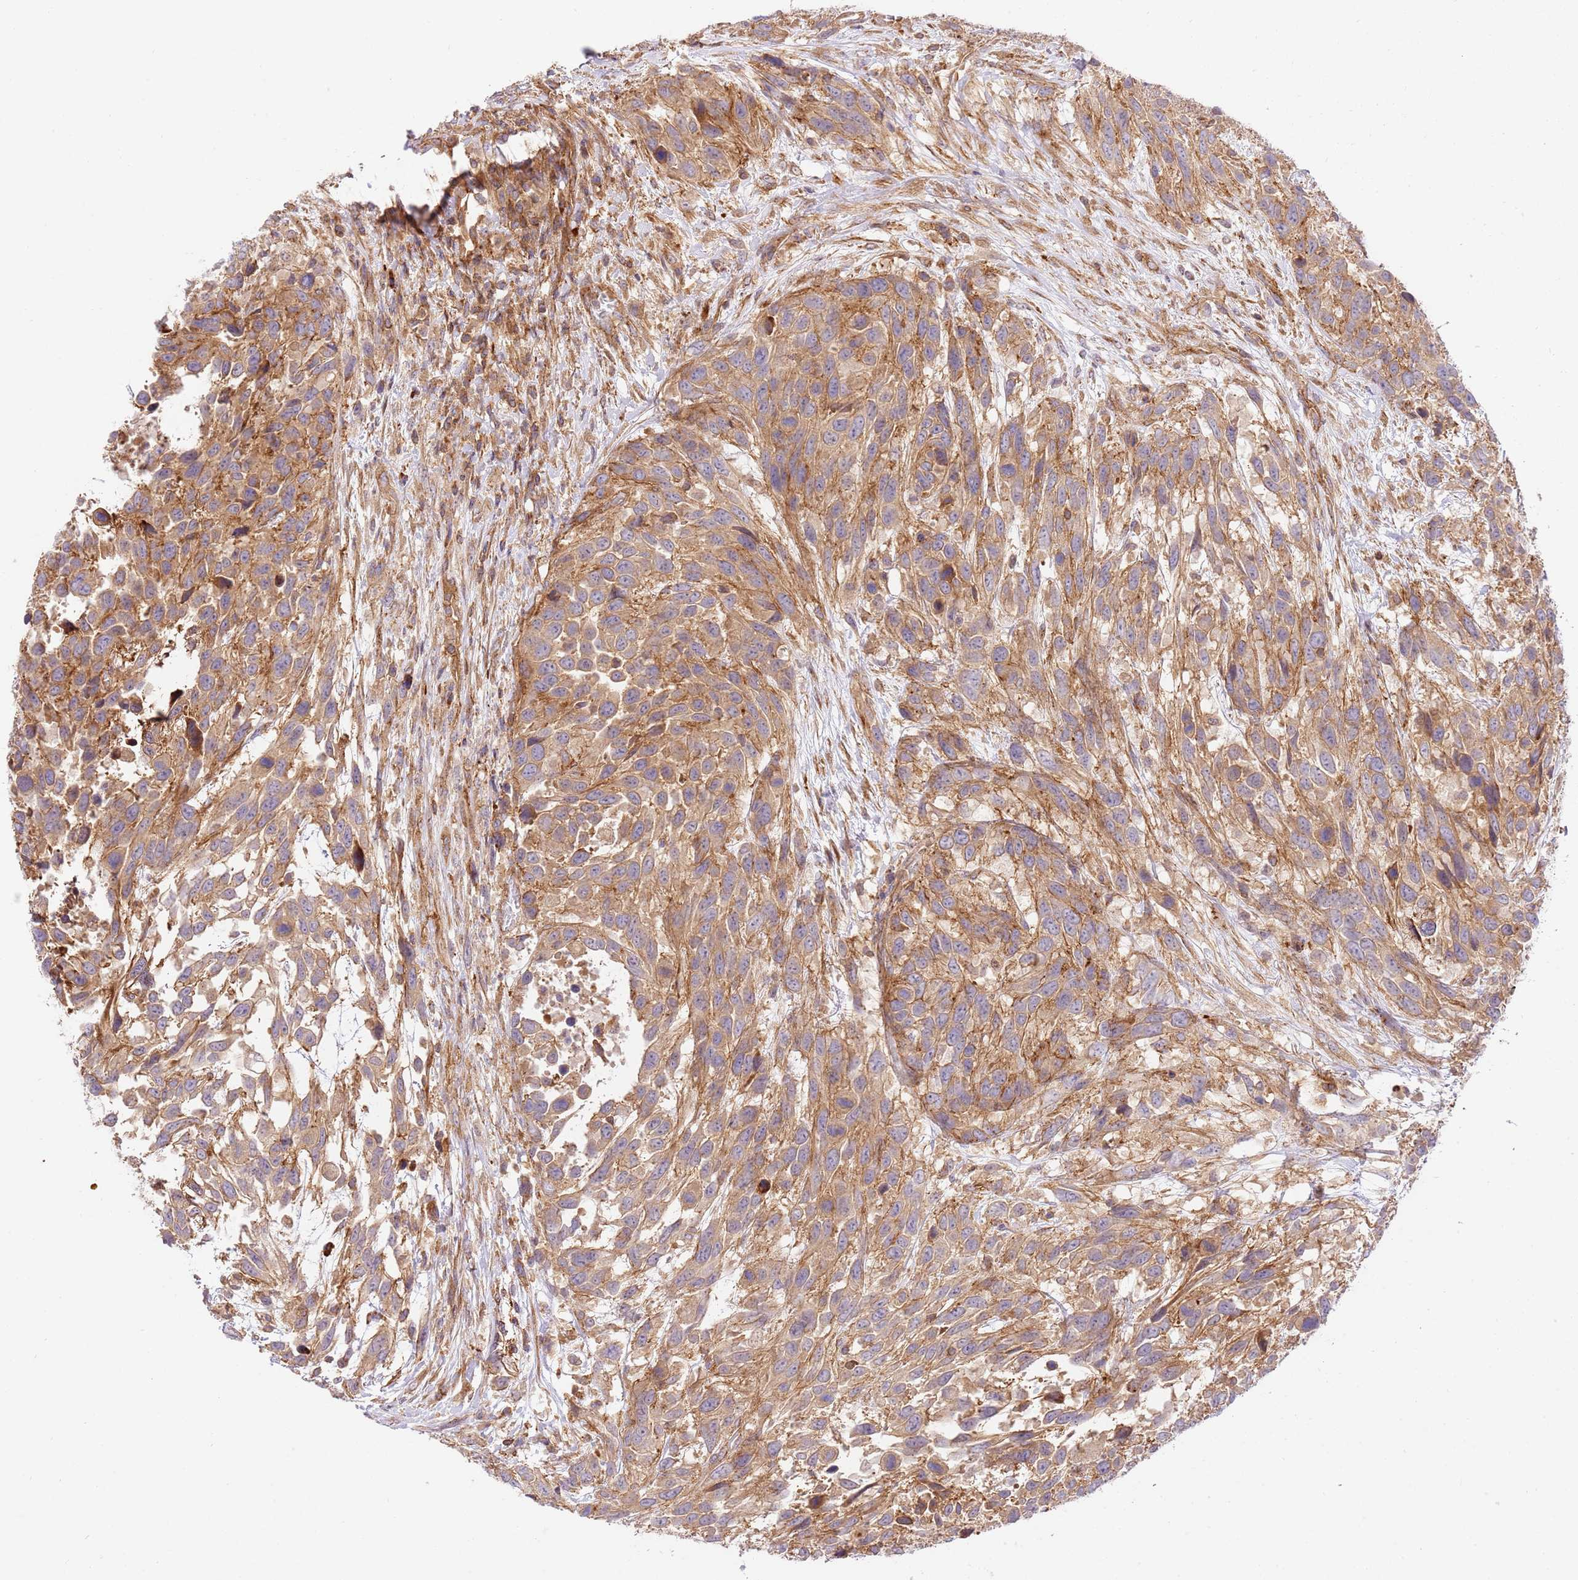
{"staining": {"intensity": "moderate", "quantity": ">75%", "location": "cytoplasmic/membranous"}, "tissue": "urothelial cancer", "cell_type": "Tumor cells", "image_type": "cancer", "snomed": [{"axis": "morphology", "description": "Urothelial carcinoma, High grade"}, {"axis": "topography", "description": "Urinary bladder"}], "caption": "Moderate cytoplasmic/membranous protein expression is present in about >75% of tumor cells in urothelial carcinoma (high-grade). Ihc stains the protein in brown and the nuclei are stained blue.", "gene": "EFCAB8", "patient": {"sex": "female", "age": 70}}